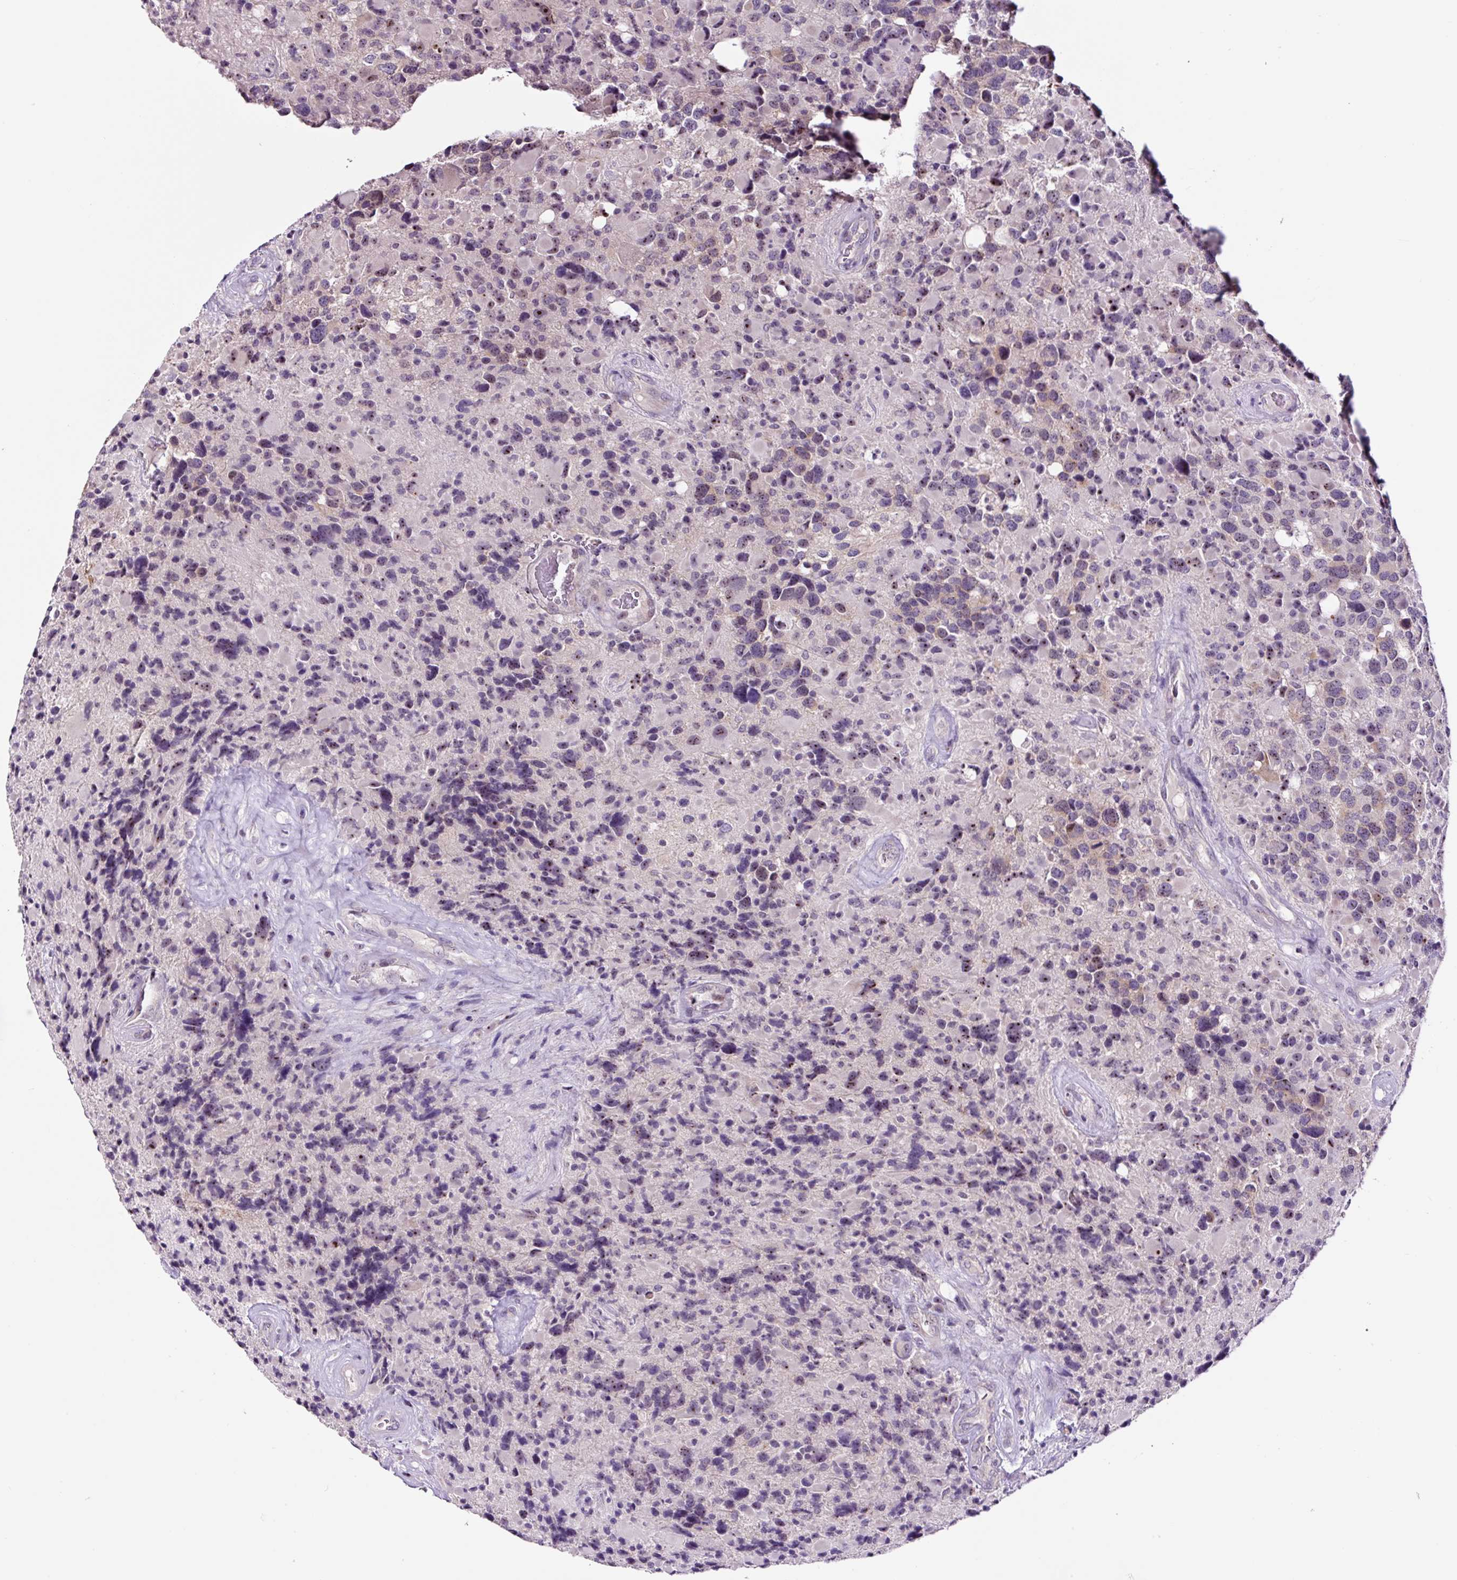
{"staining": {"intensity": "weak", "quantity": "<25%", "location": "cytoplasmic/membranous"}, "tissue": "glioma", "cell_type": "Tumor cells", "image_type": "cancer", "snomed": [{"axis": "morphology", "description": "Glioma, malignant, High grade"}, {"axis": "topography", "description": "Brain"}], "caption": "Tumor cells are negative for protein expression in human glioma.", "gene": "NOM1", "patient": {"sex": "female", "age": 40}}